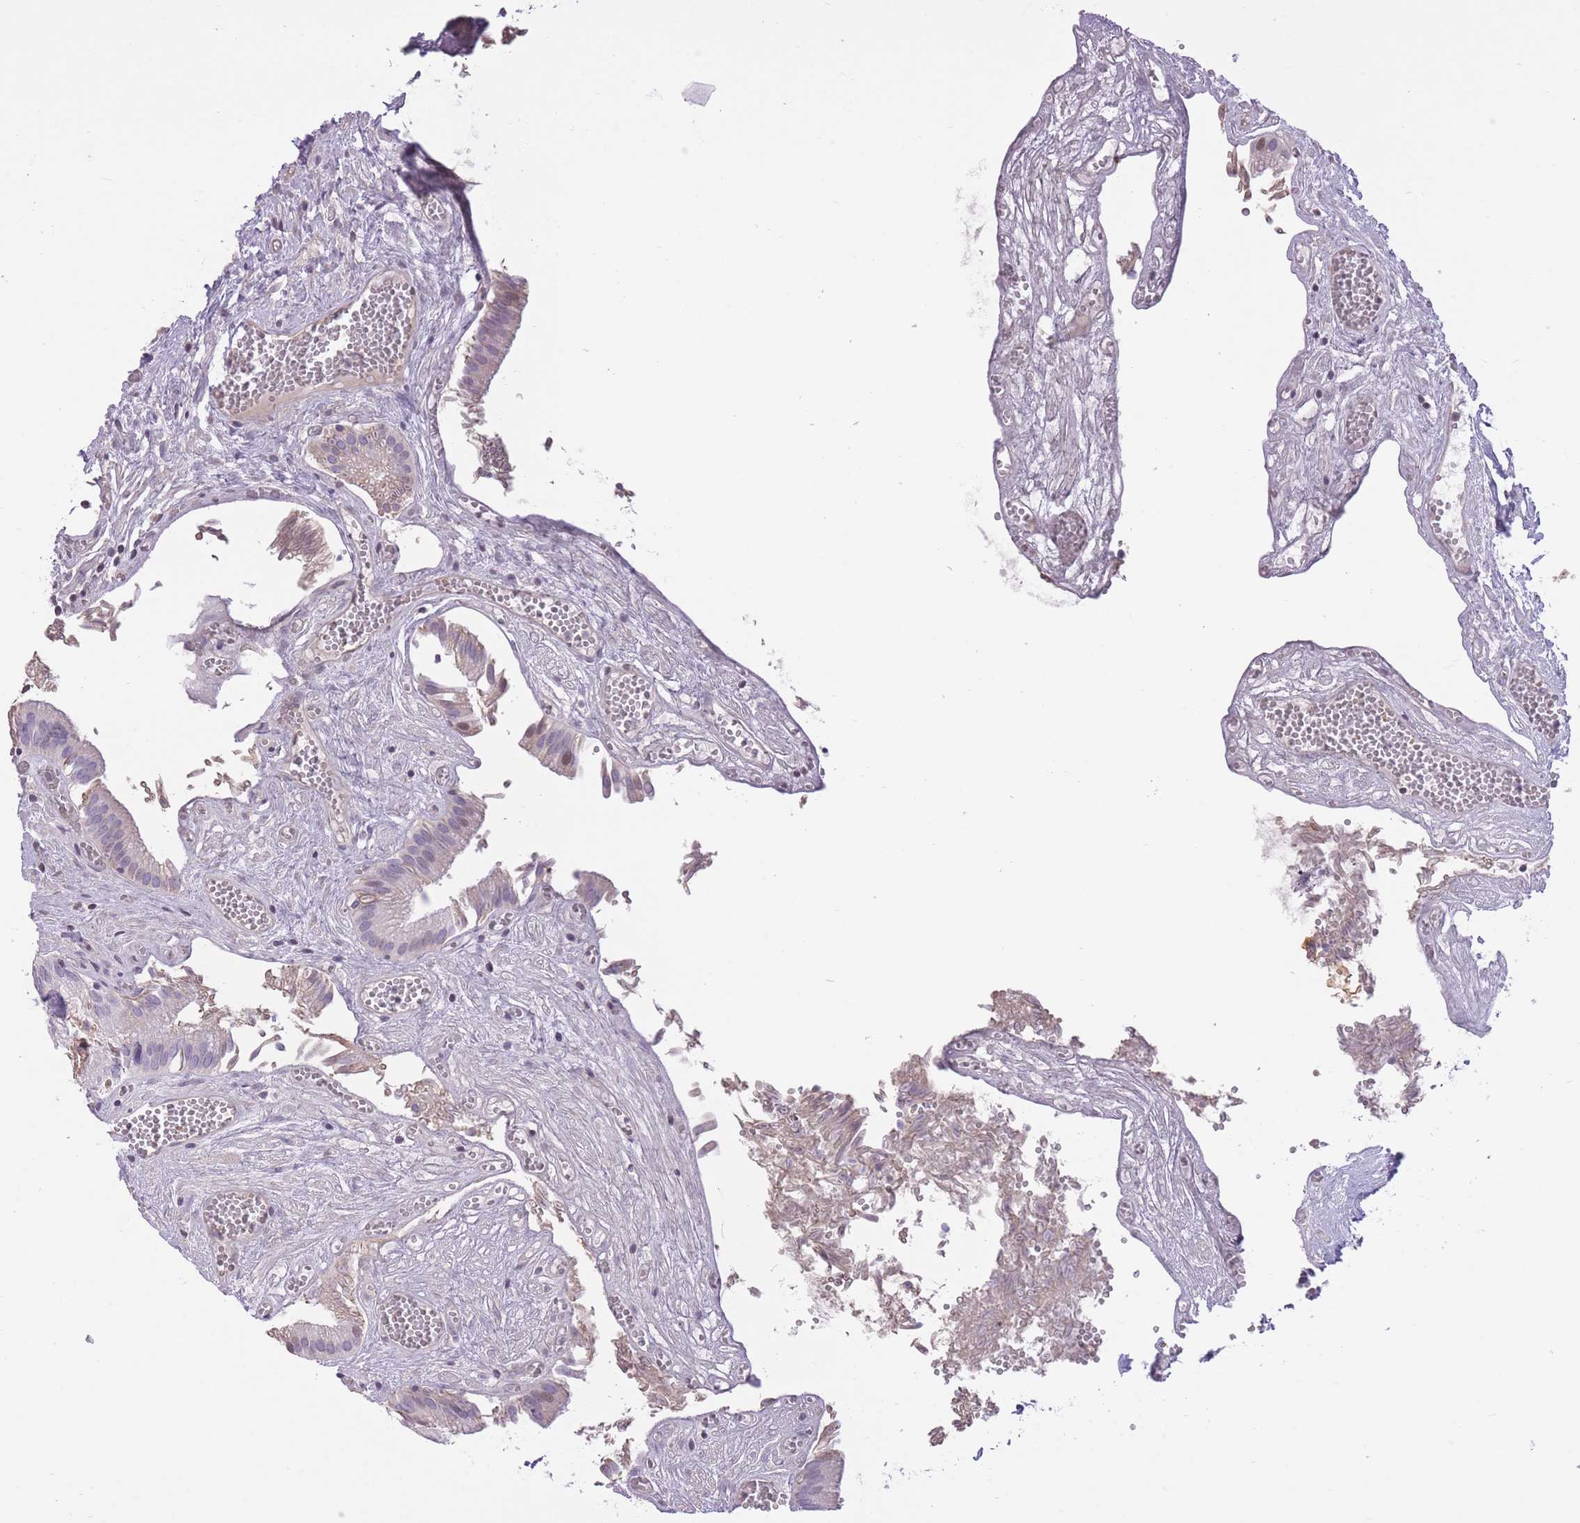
{"staining": {"intensity": "weak", "quantity": "<25%", "location": "nuclear"}, "tissue": "gallbladder", "cell_type": "Glandular cells", "image_type": "normal", "snomed": [{"axis": "morphology", "description": "Normal tissue, NOS"}, {"axis": "topography", "description": "Gallbladder"}, {"axis": "topography", "description": "Peripheral nerve tissue"}], "caption": "Benign gallbladder was stained to show a protein in brown. There is no significant positivity in glandular cells. The staining is performed using DAB (3,3'-diaminobenzidine) brown chromogen with nuclei counter-stained in using hematoxylin.", "gene": "WDR70", "patient": {"sex": "male", "age": 17}}